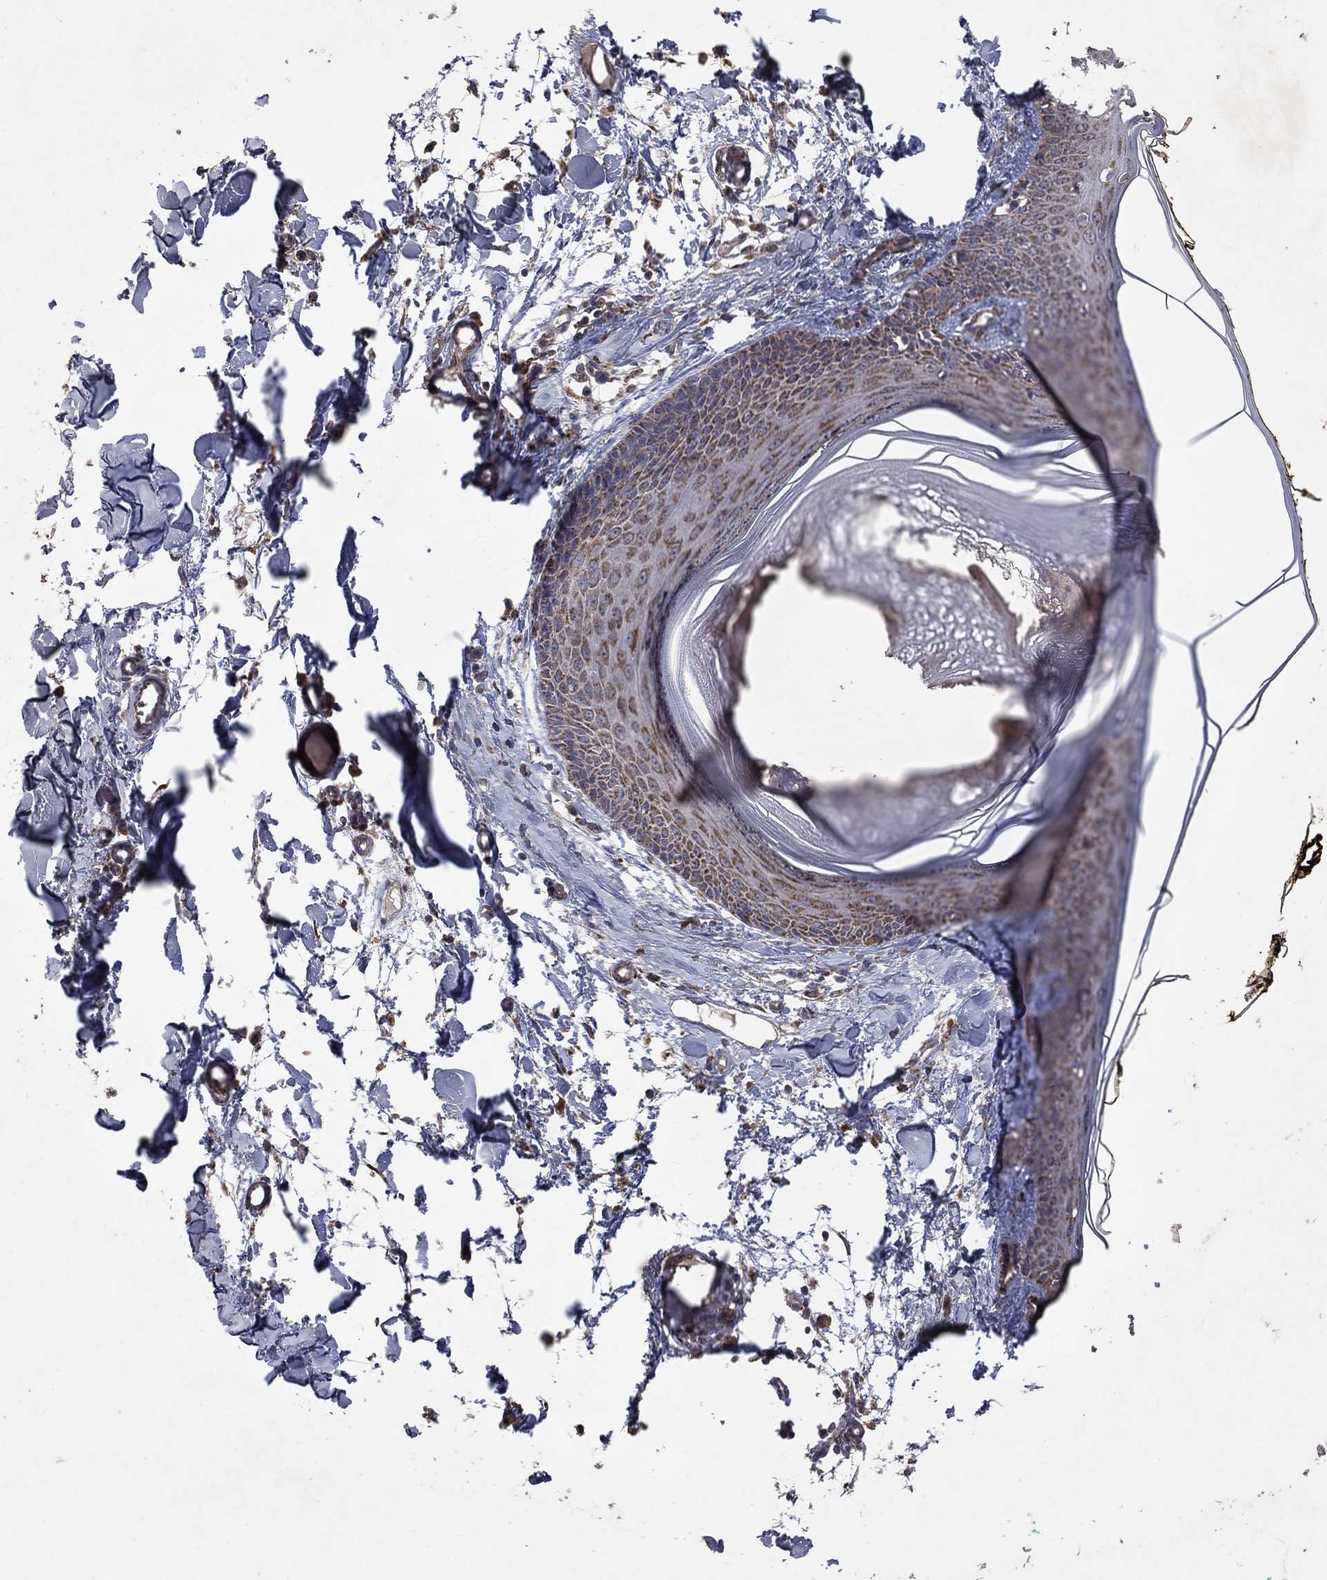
{"staining": {"intensity": "moderate", "quantity": ">75%", "location": "cytoplasmic/membranous"}, "tissue": "skin", "cell_type": "Fibroblasts", "image_type": "normal", "snomed": [{"axis": "morphology", "description": "Normal tissue, NOS"}, {"axis": "topography", "description": "Skin"}], "caption": "Fibroblasts display medium levels of moderate cytoplasmic/membranous positivity in approximately >75% of cells in normal human skin.", "gene": "DPH1", "patient": {"sex": "male", "age": 76}}